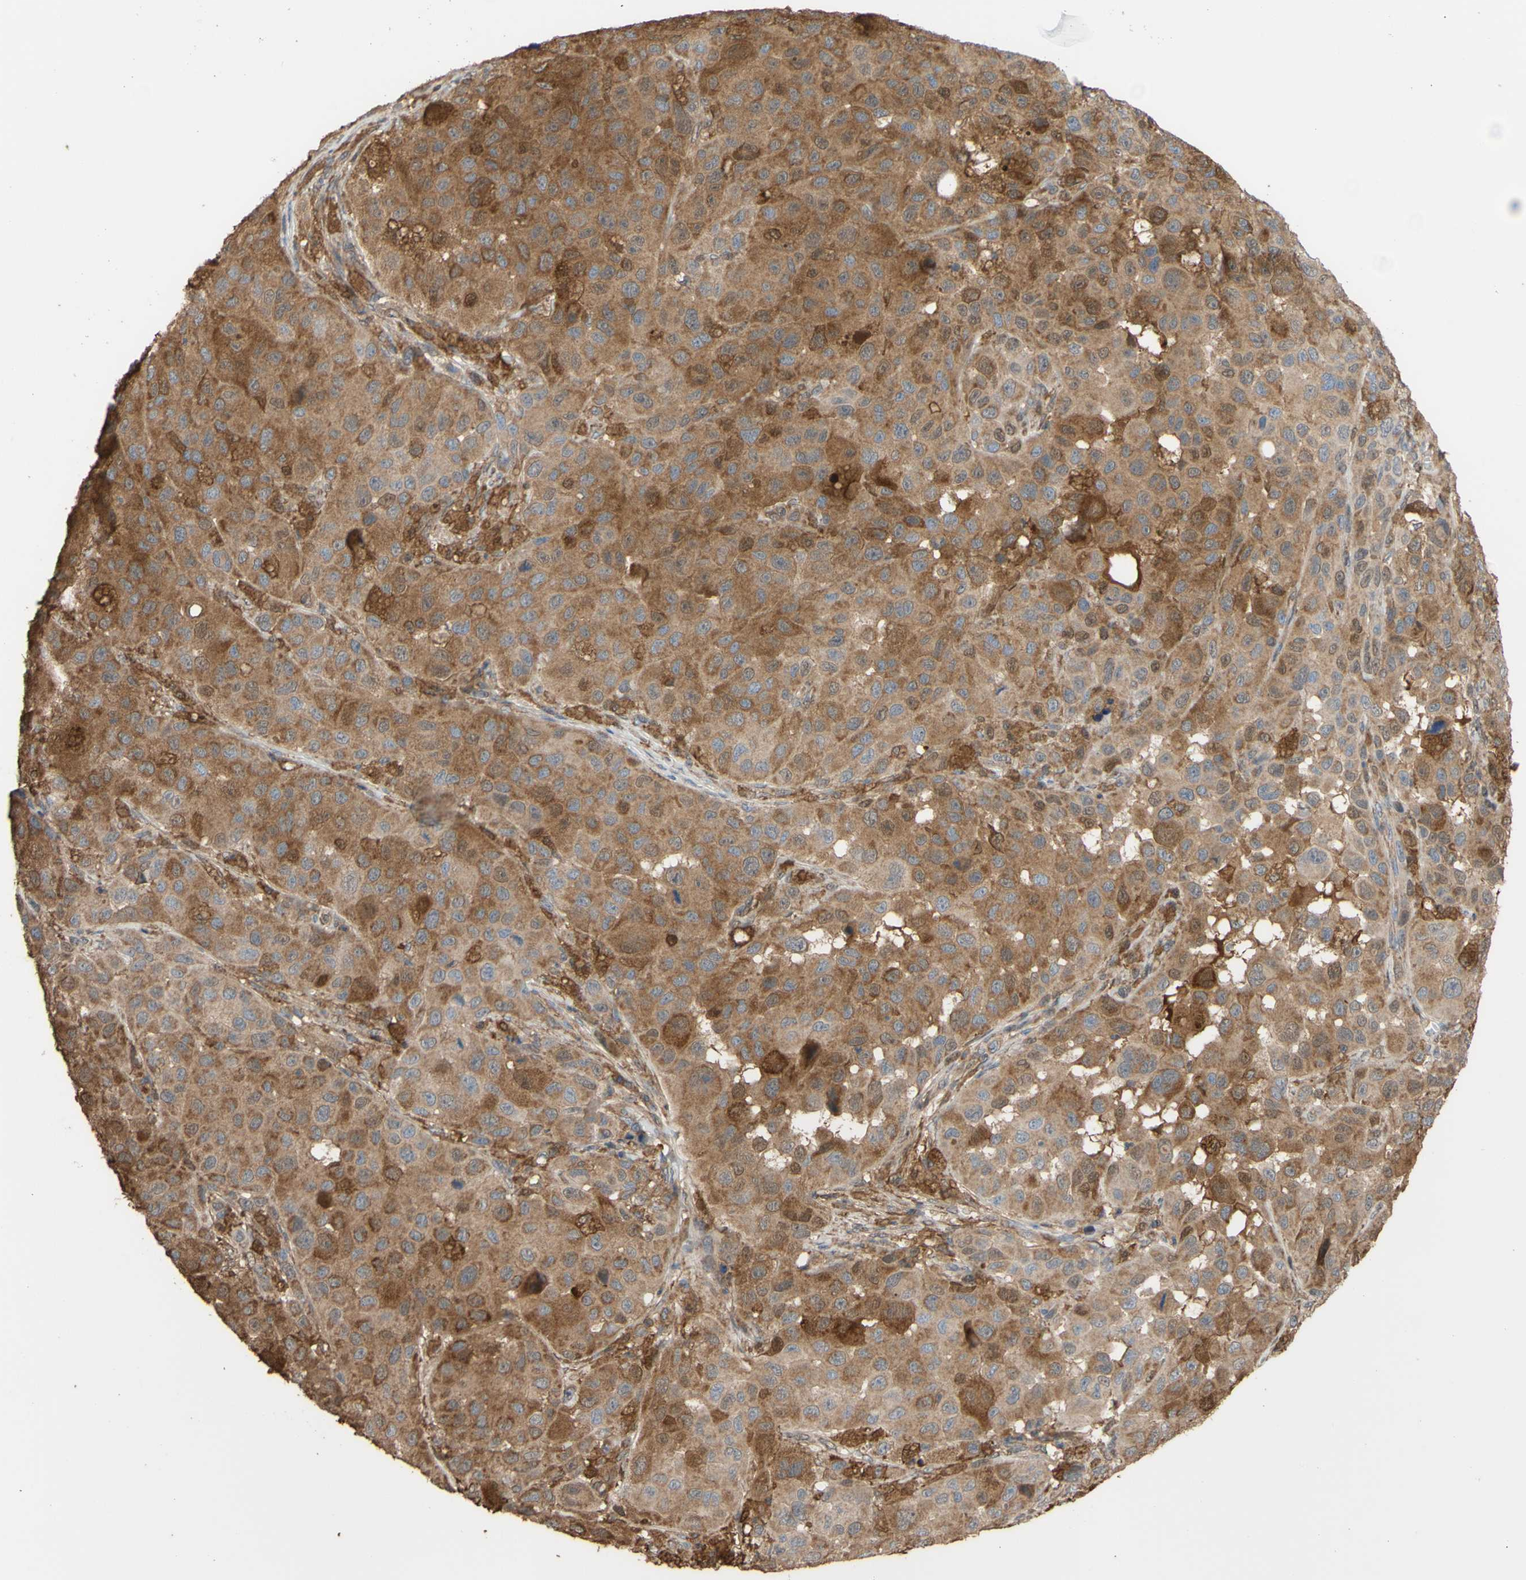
{"staining": {"intensity": "moderate", "quantity": ">75%", "location": "cytoplasmic/membranous"}, "tissue": "melanoma", "cell_type": "Tumor cells", "image_type": "cancer", "snomed": [{"axis": "morphology", "description": "Malignant melanoma, NOS"}, {"axis": "topography", "description": "Skin"}], "caption": "Melanoma tissue exhibits moderate cytoplasmic/membranous staining in about >75% of tumor cells, visualized by immunohistochemistry.", "gene": "ALDH9A1", "patient": {"sex": "male", "age": 96}}